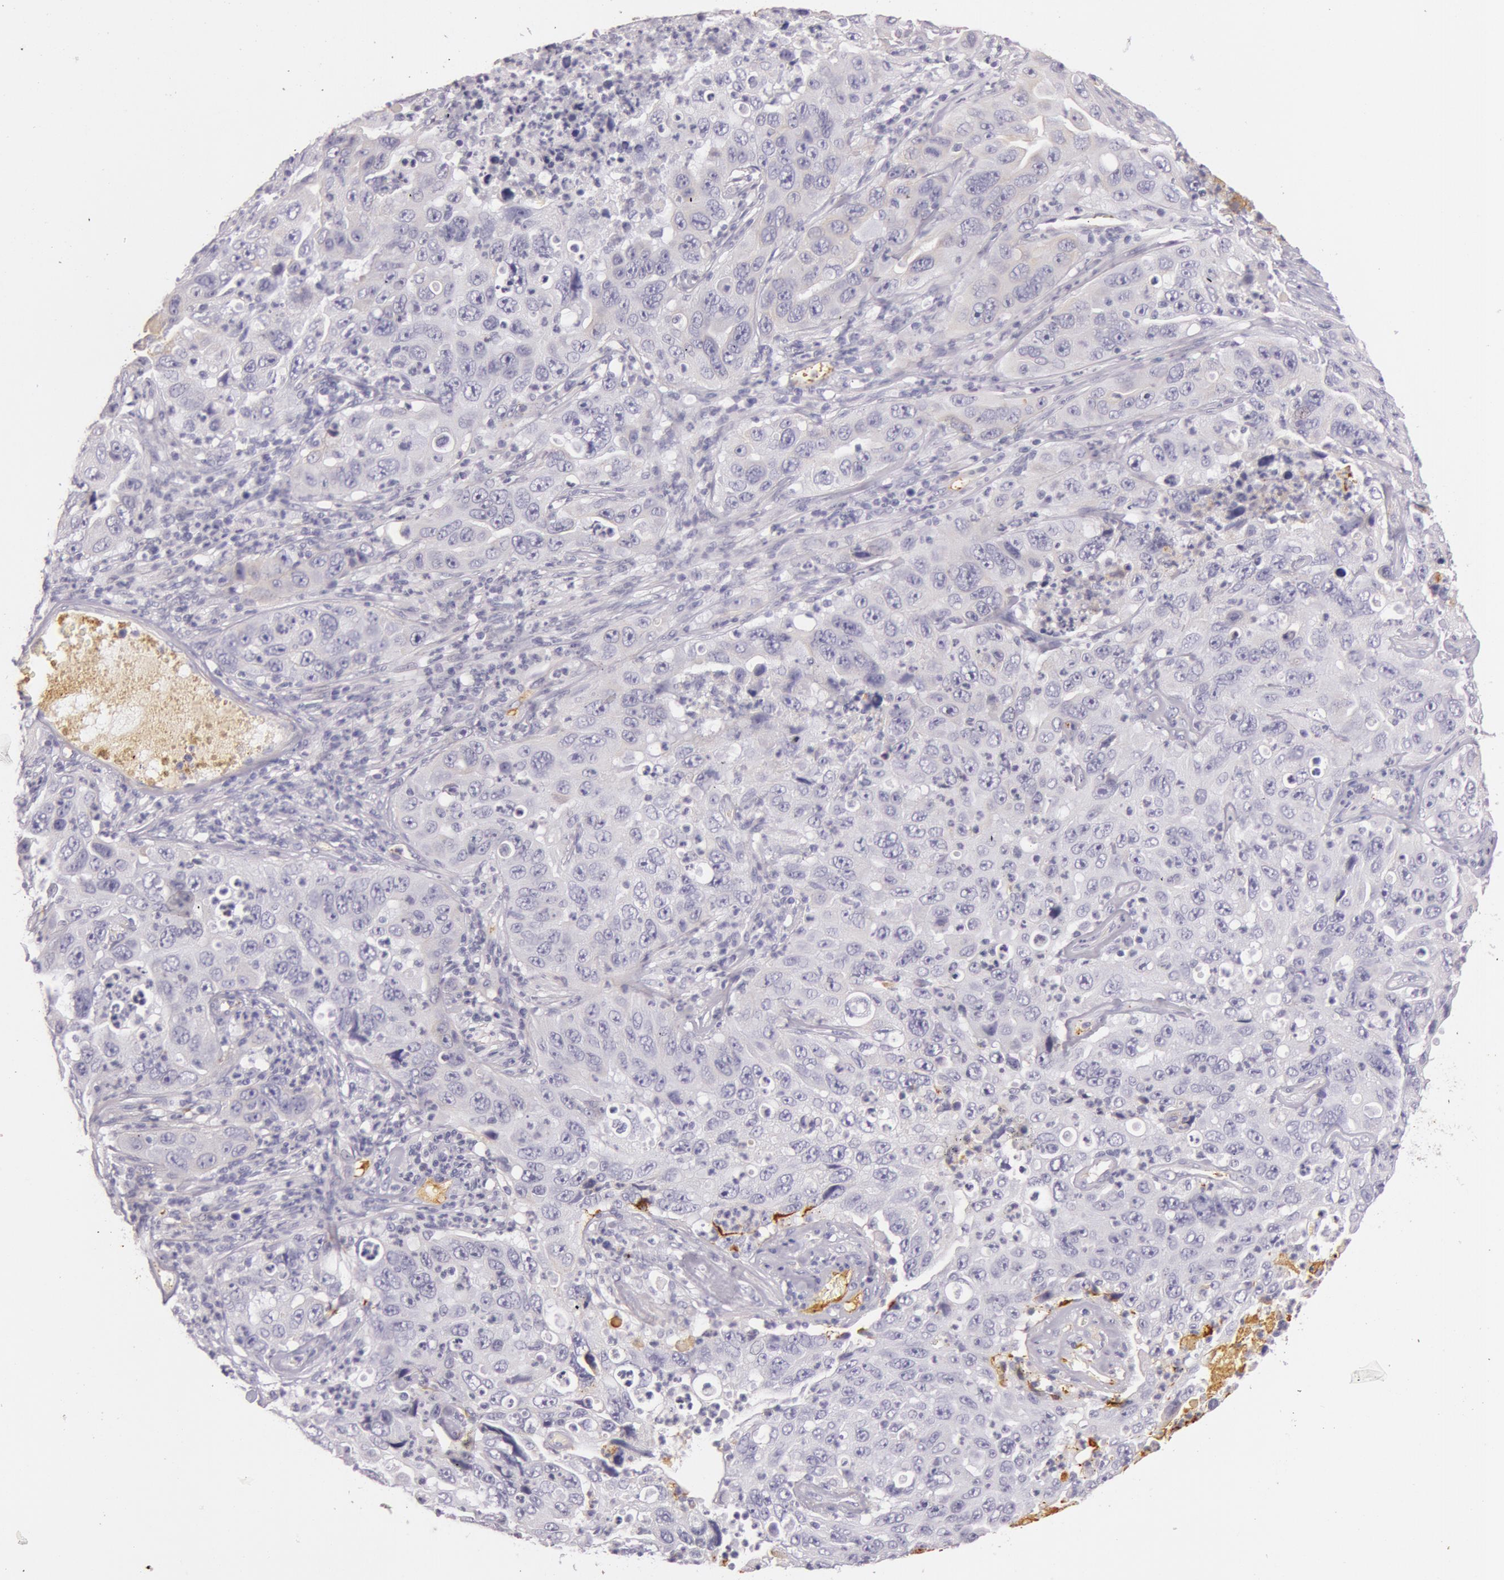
{"staining": {"intensity": "negative", "quantity": "none", "location": "none"}, "tissue": "lung cancer", "cell_type": "Tumor cells", "image_type": "cancer", "snomed": [{"axis": "morphology", "description": "Squamous cell carcinoma, NOS"}, {"axis": "topography", "description": "Lung"}], "caption": "Image shows no significant protein expression in tumor cells of lung cancer.", "gene": "C4BPA", "patient": {"sex": "male", "age": 64}}